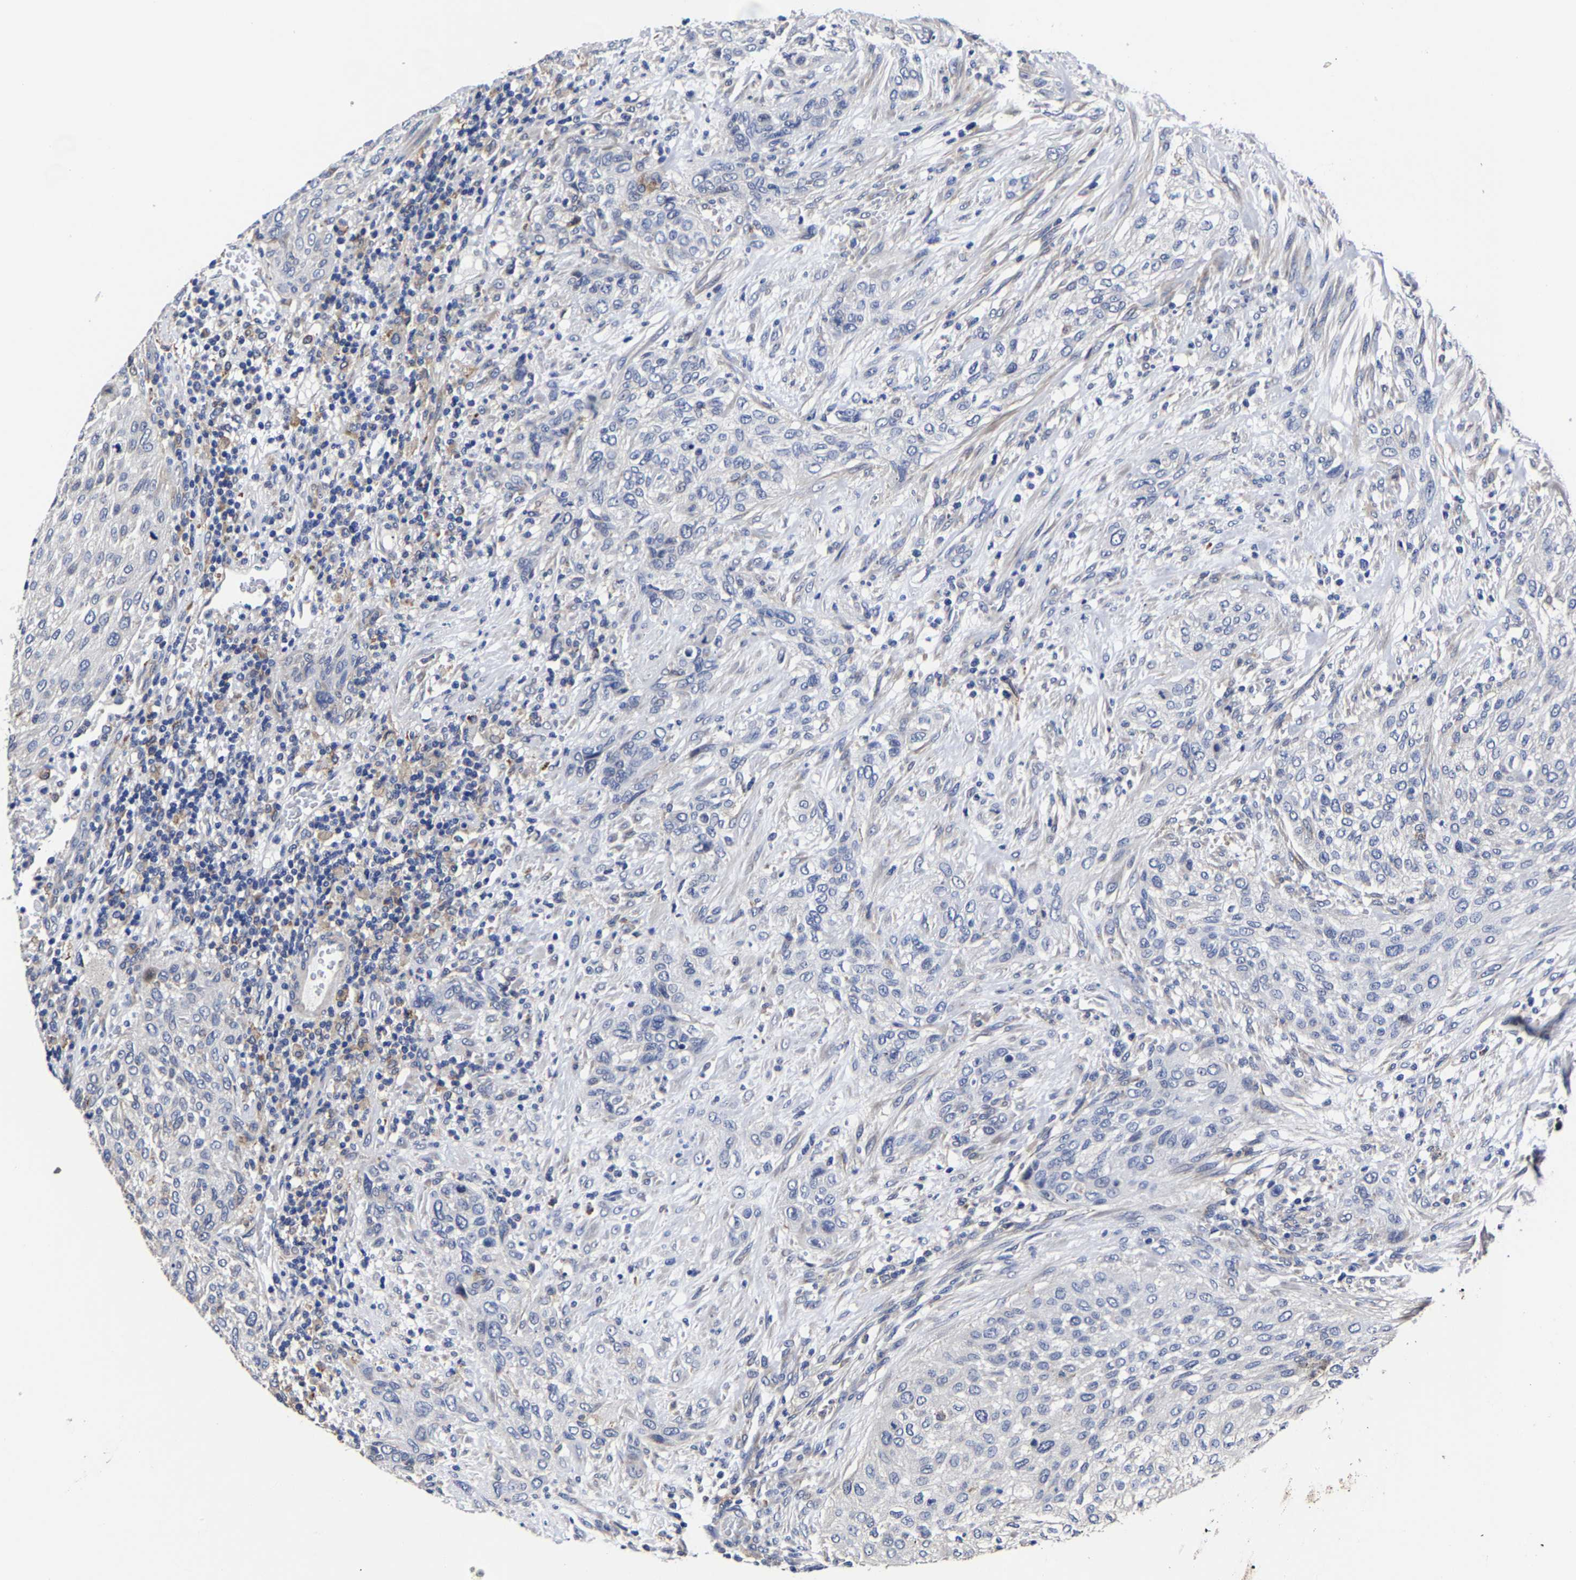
{"staining": {"intensity": "negative", "quantity": "none", "location": "none"}, "tissue": "urothelial cancer", "cell_type": "Tumor cells", "image_type": "cancer", "snomed": [{"axis": "morphology", "description": "Urothelial carcinoma, Low grade"}, {"axis": "morphology", "description": "Urothelial carcinoma, High grade"}, {"axis": "topography", "description": "Urinary bladder"}], "caption": "Protein analysis of low-grade urothelial carcinoma shows no significant expression in tumor cells. (IHC, brightfield microscopy, high magnification).", "gene": "AASS", "patient": {"sex": "male", "age": 35}}